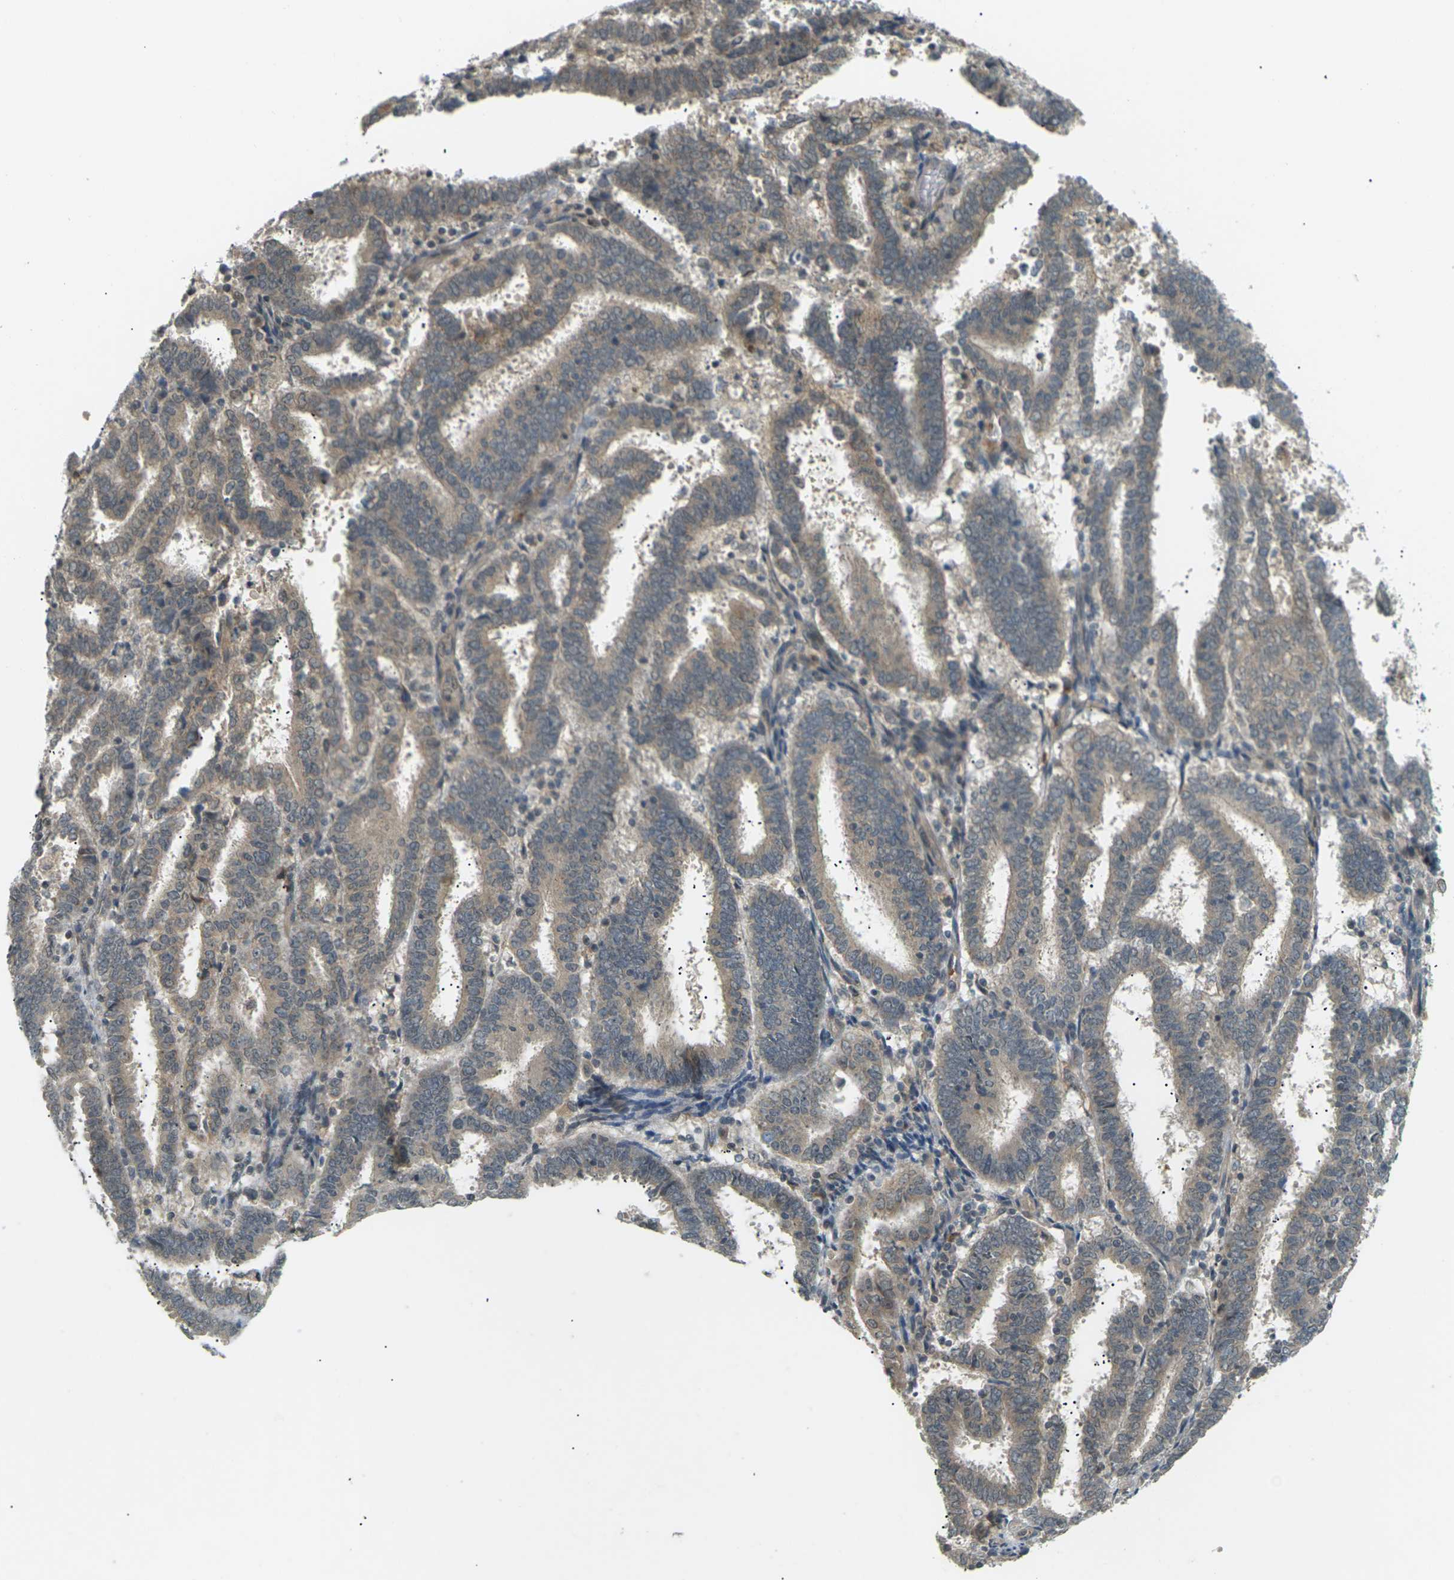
{"staining": {"intensity": "weak", "quantity": ">75%", "location": "cytoplasmic/membranous"}, "tissue": "endometrial cancer", "cell_type": "Tumor cells", "image_type": "cancer", "snomed": [{"axis": "morphology", "description": "Adenocarcinoma, NOS"}, {"axis": "topography", "description": "Uterus"}], "caption": "Adenocarcinoma (endometrial) stained for a protein (brown) demonstrates weak cytoplasmic/membranous positive positivity in about >75% of tumor cells.", "gene": "SOCS6", "patient": {"sex": "female", "age": 83}}